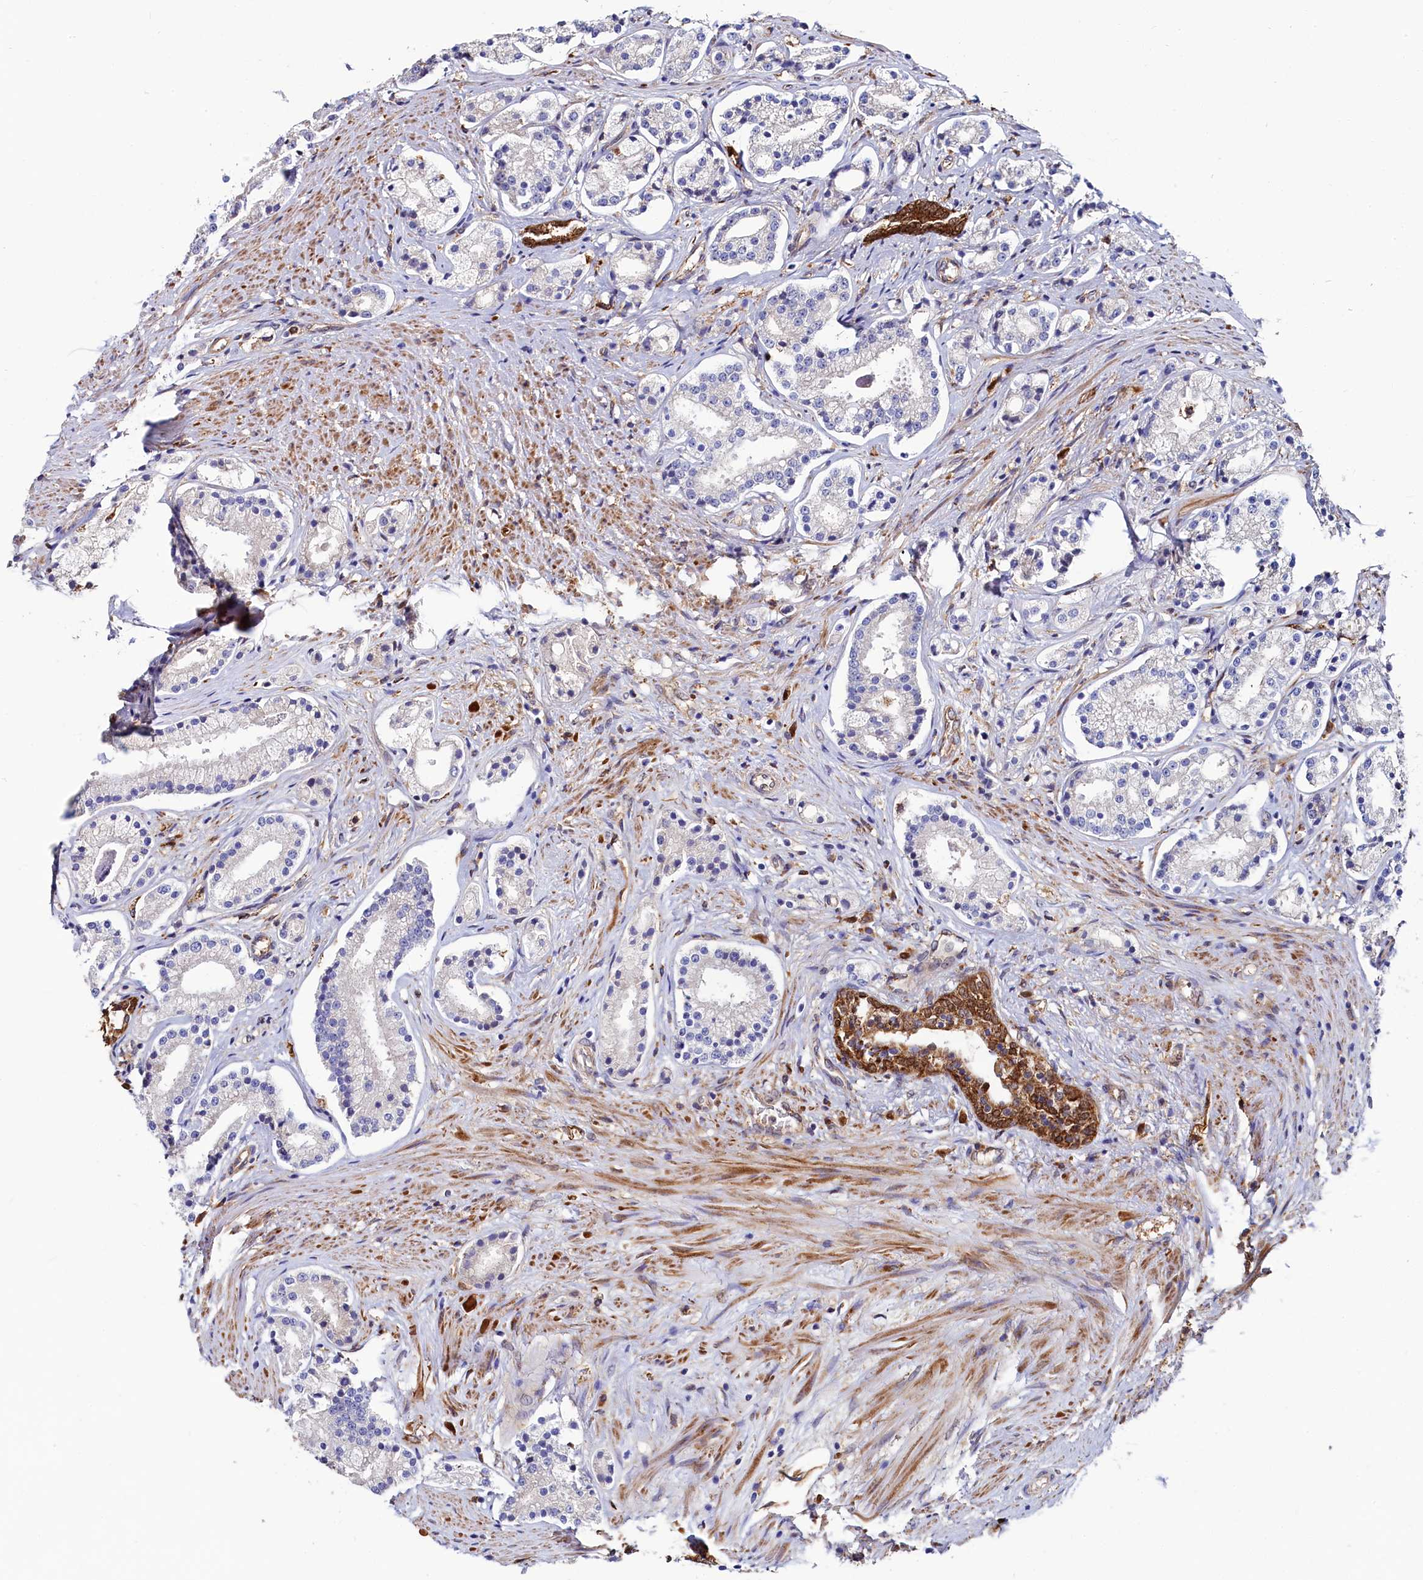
{"staining": {"intensity": "negative", "quantity": "none", "location": "none"}, "tissue": "prostate cancer", "cell_type": "Tumor cells", "image_type": "cancer", "snomed": [{"axis": "morphology", "description": "Adenocarcinoma, High grade"}, {"axis": "topography", "description": "Prostate"}], "caption": "Prostate cancer (adenocarcinoma (high-grade)) stained for a protein using immunohistochemistry reveals no staining tumor cells.", "gene": "ASTE1", "patient": {"sex": "male", "age": 69}}